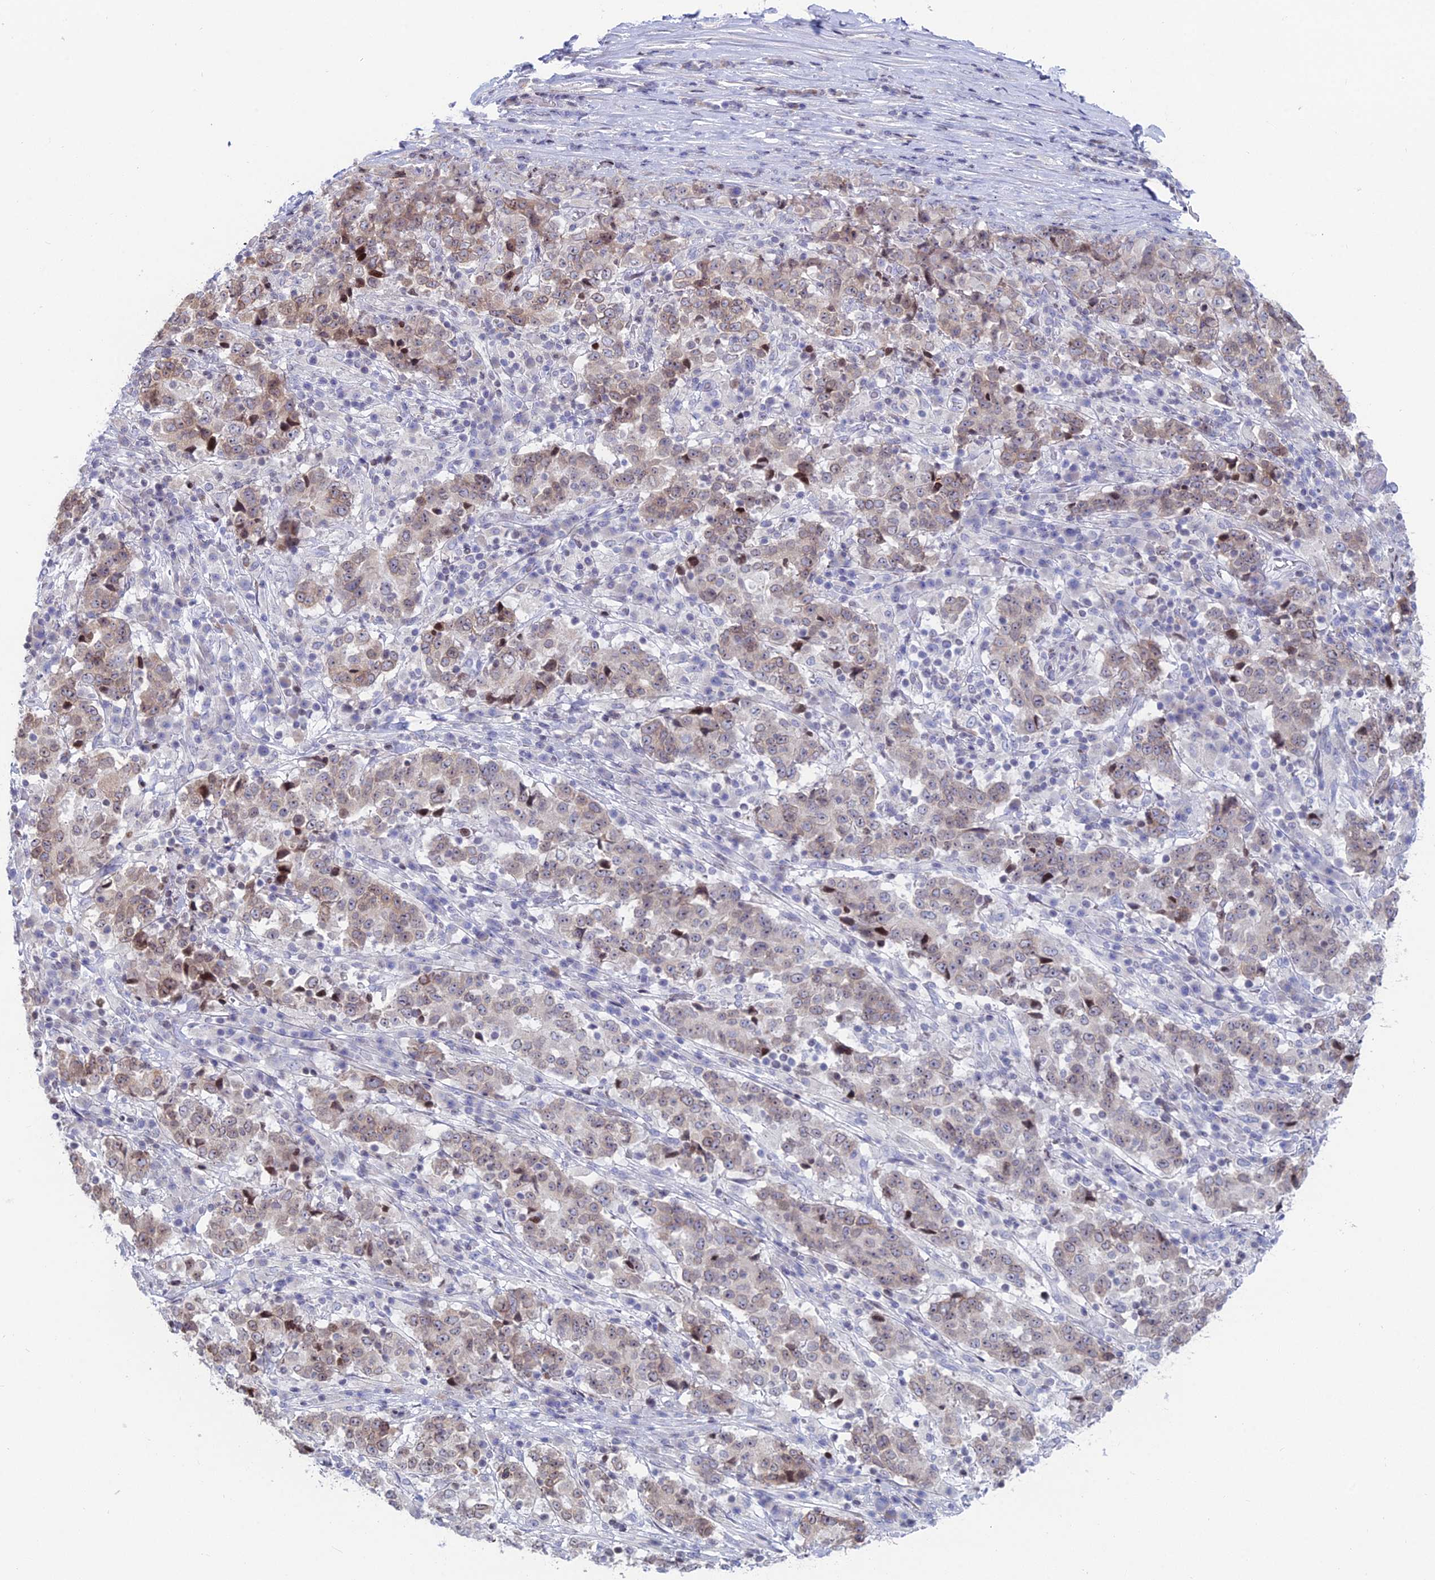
{"staining": {"intensity": "weak", "quantity": "25%-75%", "location": "cytoplasmic/membranous"}, "tissue": "stomach cancer", "cell_type": "Tumor cells", "image_type": "cancer", "snomed": [{"axis": "morphology", "description": "Adenocarcinoma, NOS"}, {"axis": "topography", "description": "Stomach"}], "caption": "A brown stain shows weak cytoplasmic/membranous positivity of a protein in human stomach cancer (adenocarcinoma) tumor cells. (DAB IHC, brown staining for protein, blue staining for nuclei).", "gene": "CERS6", "patient": {"sex": "male", "age": 59}}